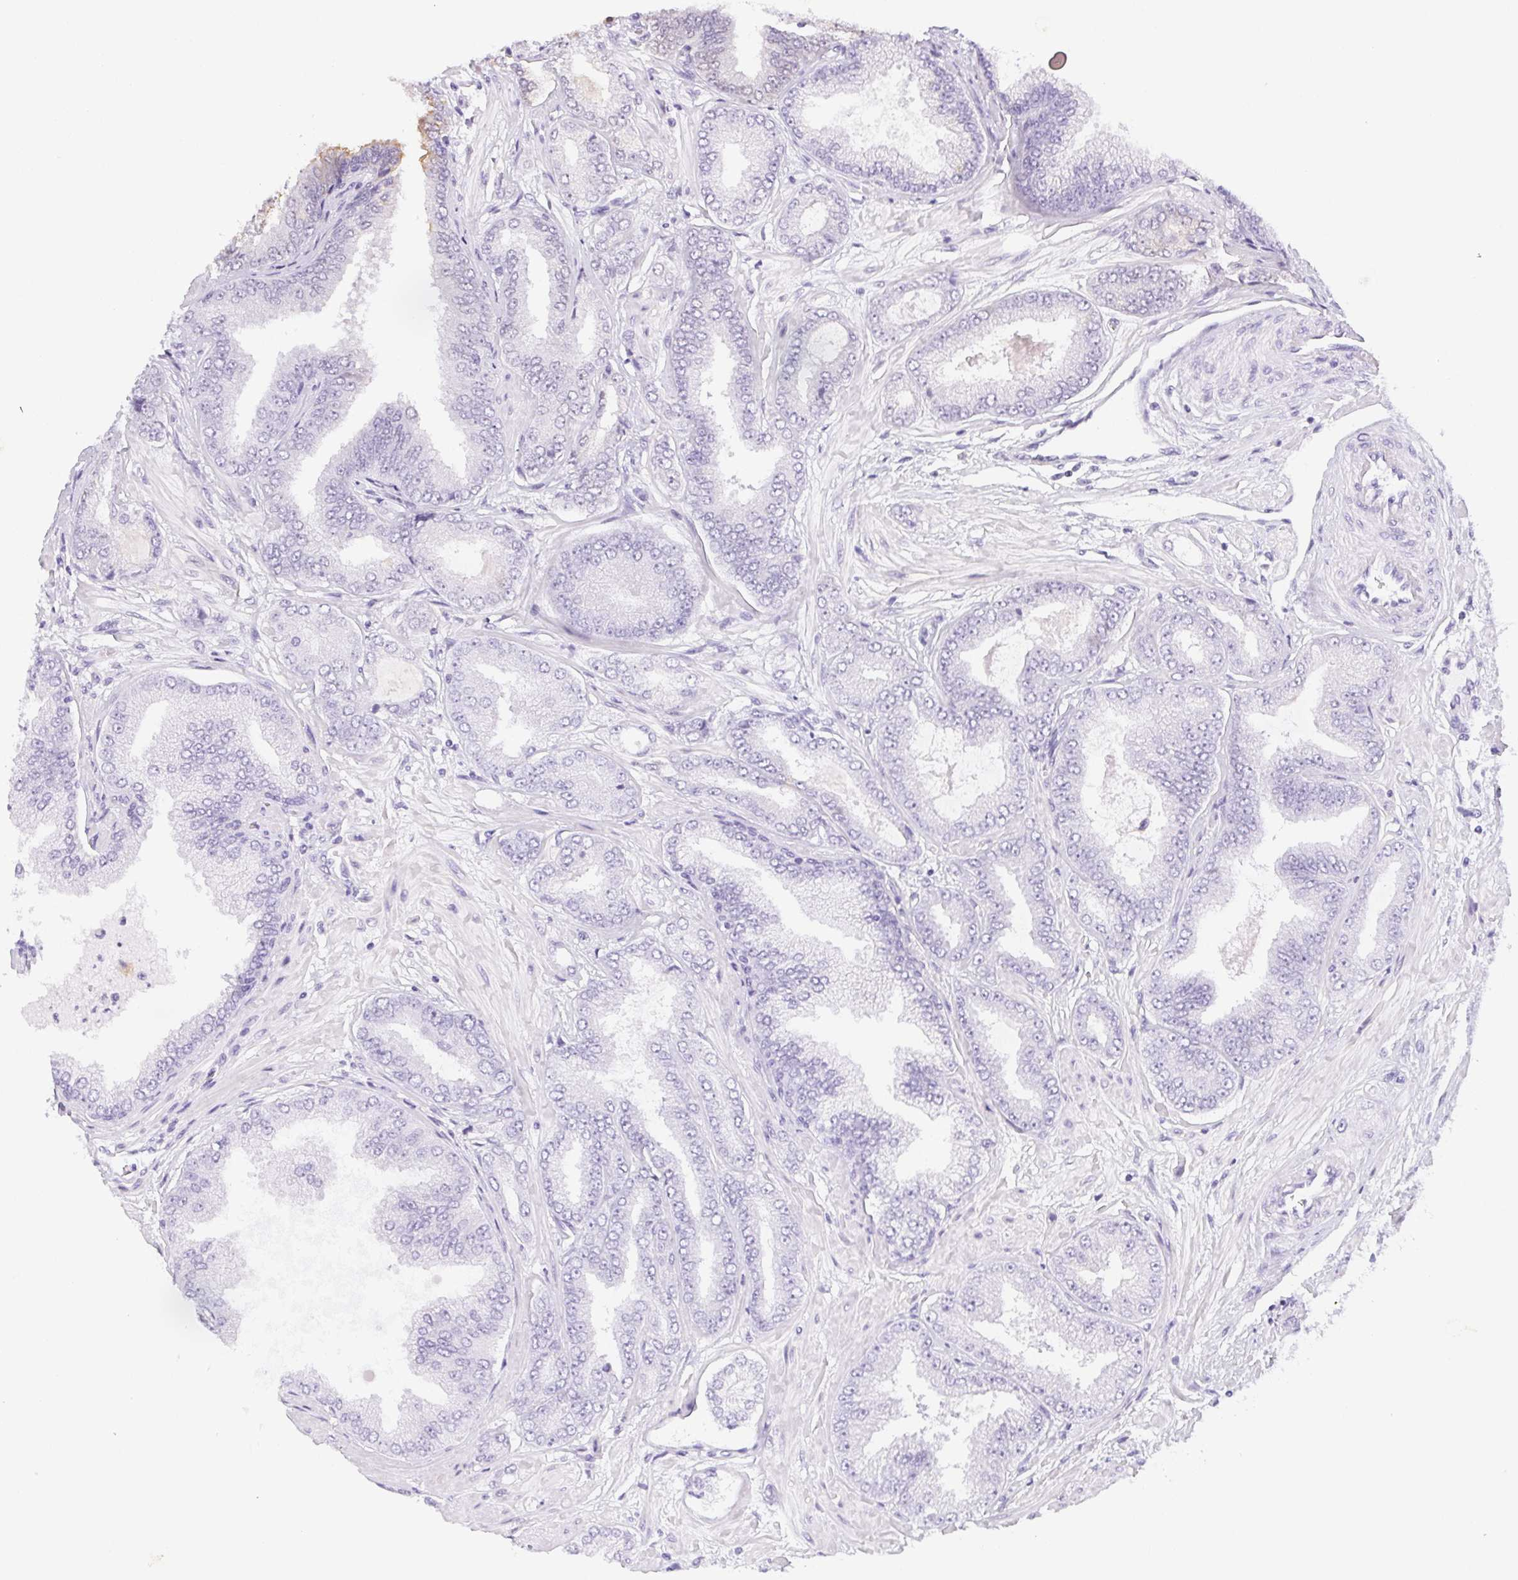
{"staining": {"intensity": "negative", "quantity": "none", "location": "none"}, "tissue": "prostate cancer", "cell_type": "Tumor cells", "image_type": "cancer", "snomed": [{"axis": "morphology", "description": "Adenocarcinoma, Low grade"}, {"axis": "topography", "description": "Prostate"}], "caption": "Immunohistochemistry photomicrograph of neoplastic tissue: human prostate low-grade adenocarcinoma stained with DAB reveals no significant protein positivity in tumor cells.", "gene": "ST8SIA3", "patient": {"sex": "male", "age": 55}}